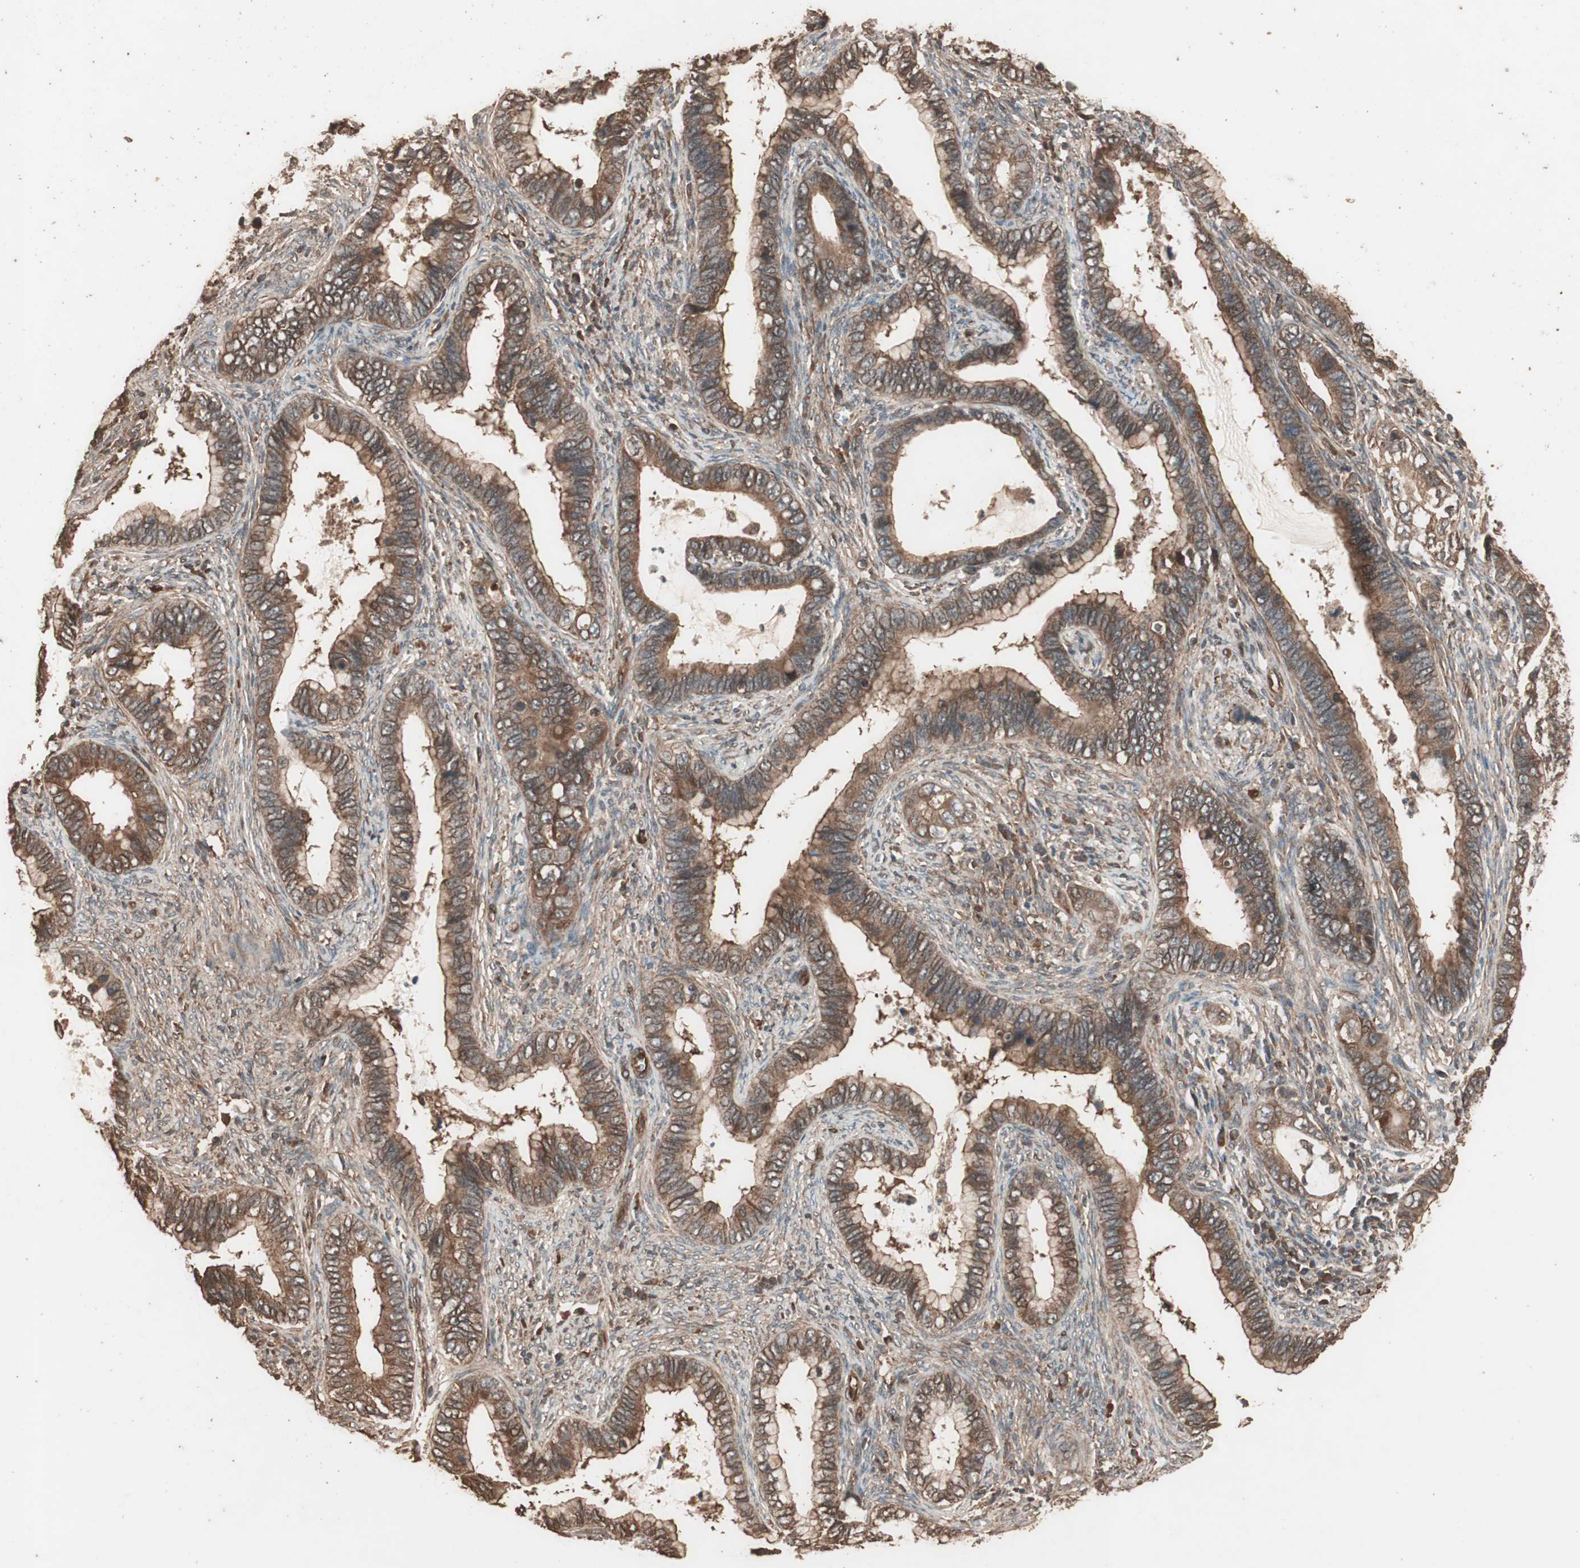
{"staining": {"intensity": "moderate", "quantity": ">75%", "location": "cytoplasmic/membranous"}, "tissue": "cervical cancer", "cell_type": "Tumor cells", "image_type": "cancer", "snomed": [{"axis": "morphology", "description": "Adenocarcinoma, NOS"}, {"axis": "topography", "description": "Cervix"}], "caption": "Immunohistochemistry (IHC) of adenocarcinoma (cervical) shows medium levels of moderate cytoplasmic/membranous expression in about >75% of tumor cells.", "gene": "CCN4", "patient": {"sex": "female", "age": 44}}